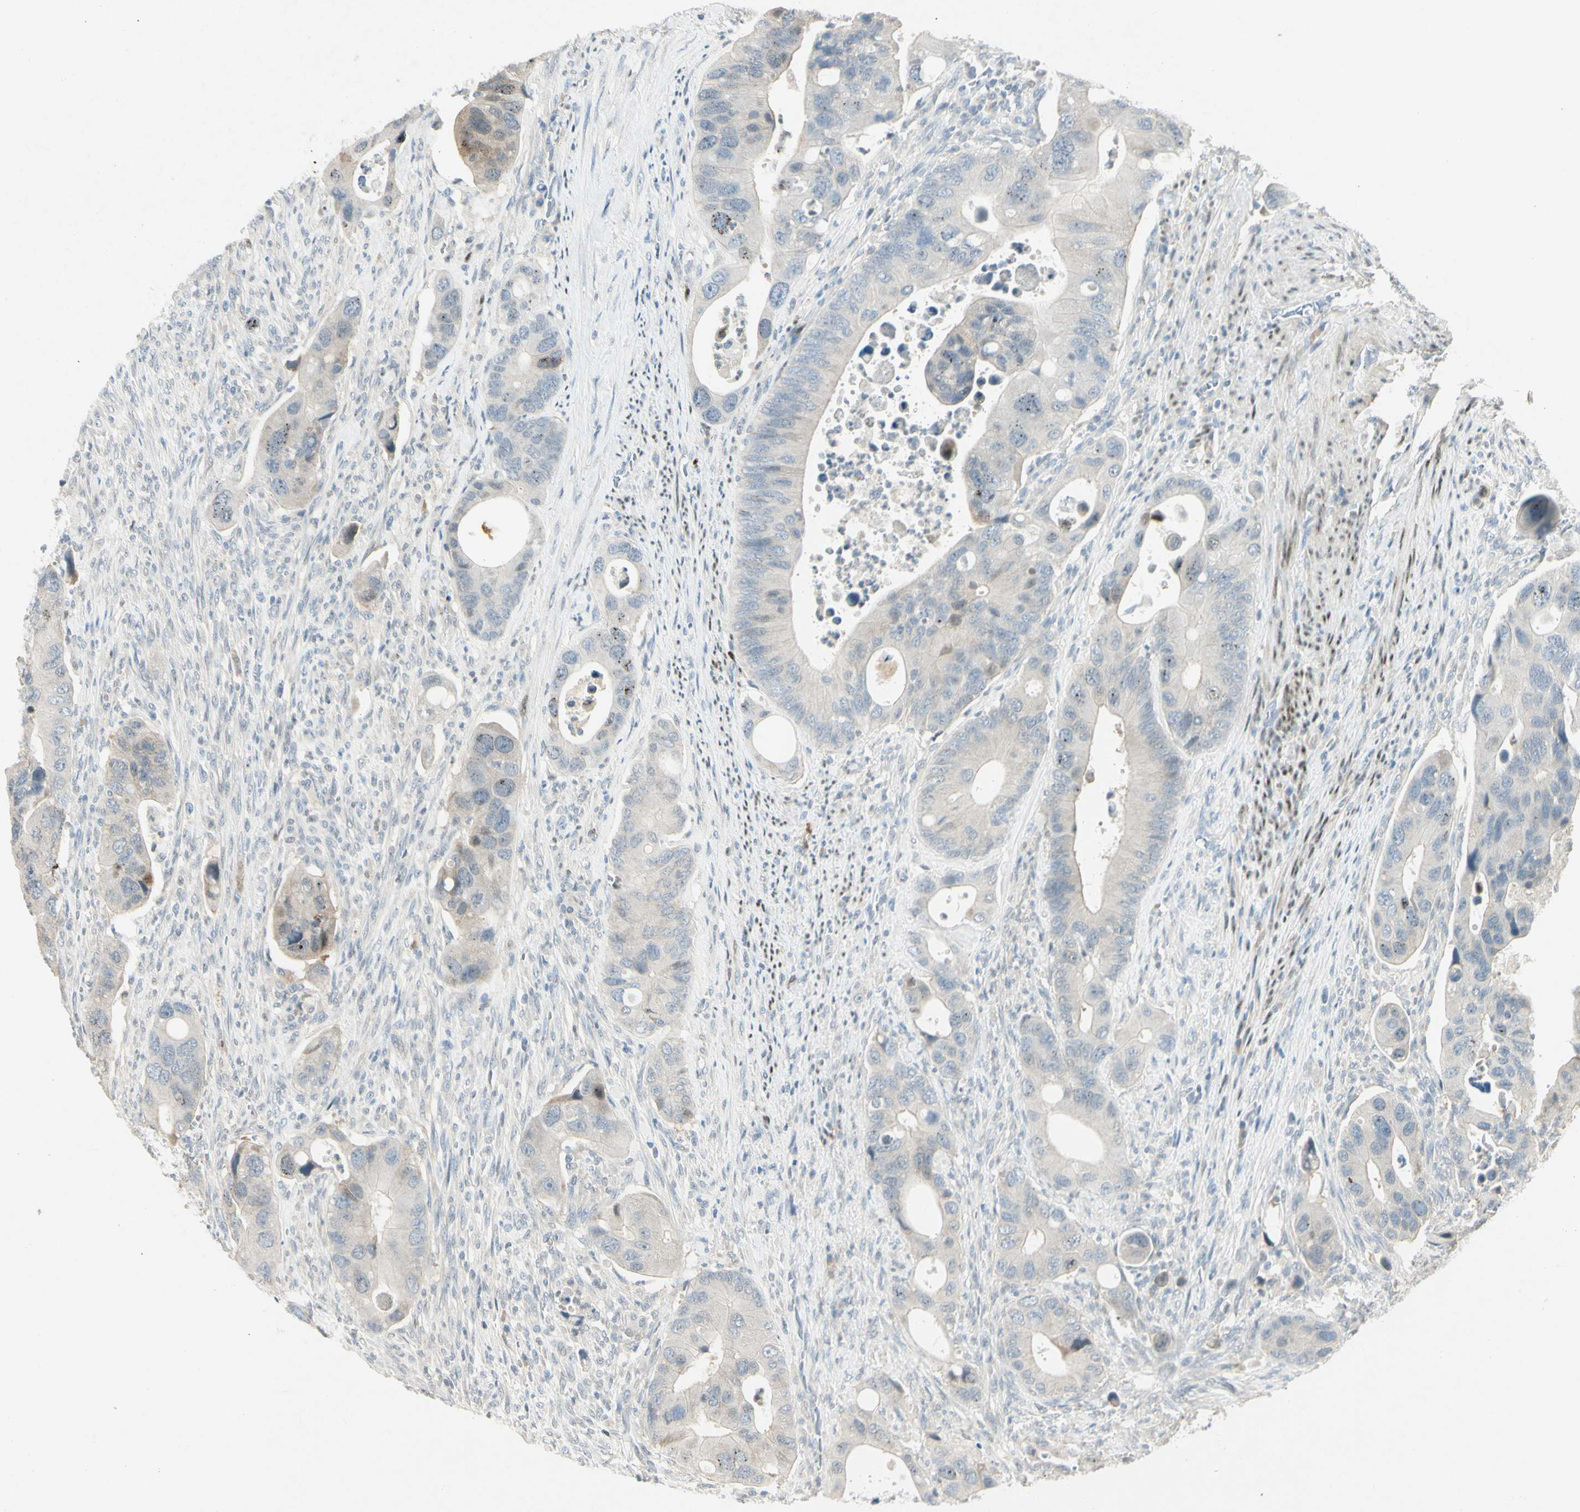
{"staining": {"intensity": "weak", "quantity": "<25%", "location": "cytoplasmic/membranous"}, "tissue": "colorectal cancer", "cell_type": "Tumor cells", "image_type": "cancer", "snomed": [{"axis": "morphology", "description": "Adenocarcinoma, NOS"}, {"axis": "topography", "description": "Rectum"}], "caption": "Adenocarcinoma (colorectal) was stained to show a protein in brown. There is no significant staining in tumor cells.", "gene": "HSPA1B", "patient": {"sex": "female", "age": 57}}